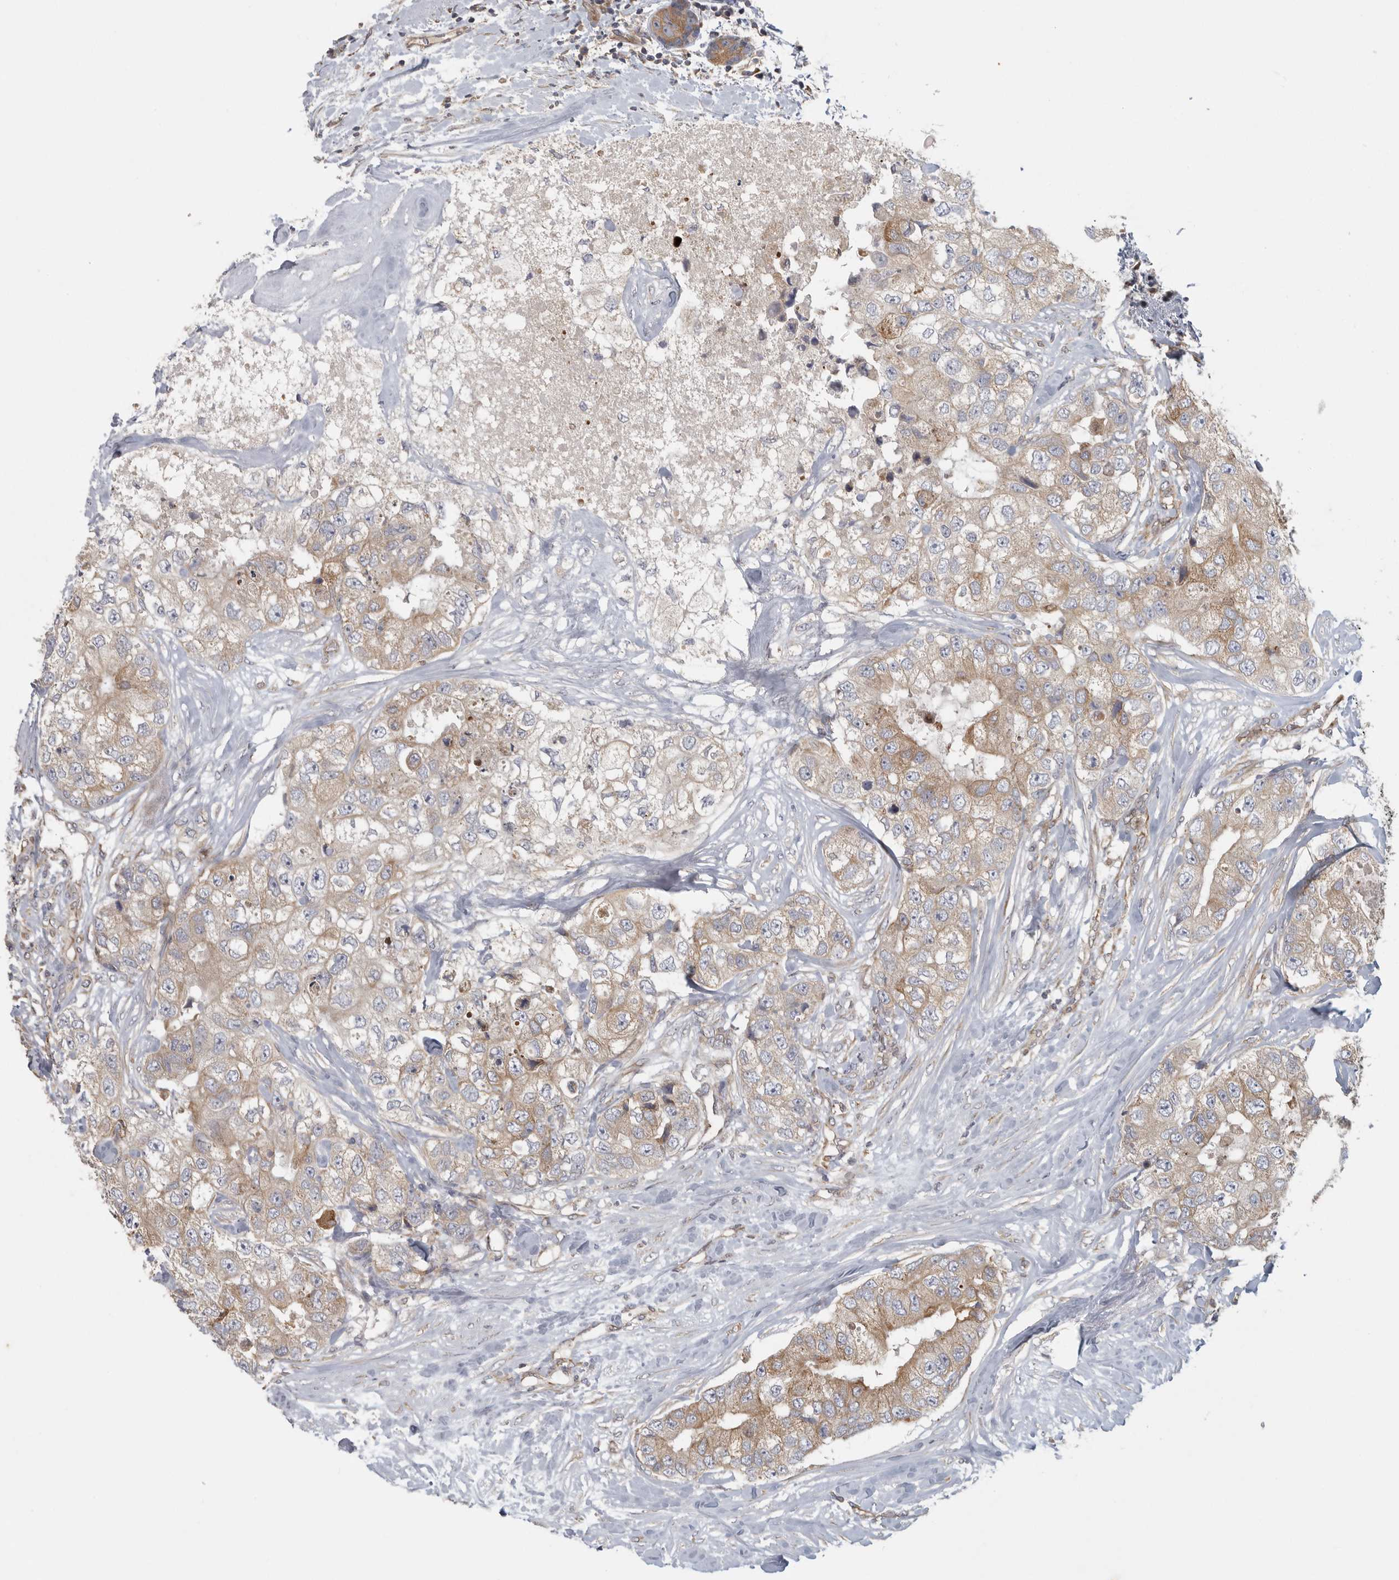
{"staining": {"intensity": "weak", "quantity": ">75%", "location": "cytoplasmic/membranous"}, "tissue": "breast cancer", "cell_type": "Tumor cells", "image_type": "cancer", "snomed": [{"axis": "morphology", "description": "Duct carcinoma"}, {"axis": "topography", "description": "Breast"}], "caption": "This is a photomicrograph of IHC staining of intraductal carcinoma (breast), which shows weak staining in the cytoplasmic/membranous of tumor cells.", "gene": "BCAP29", "patient": {"sex": "female", "age": 62}}